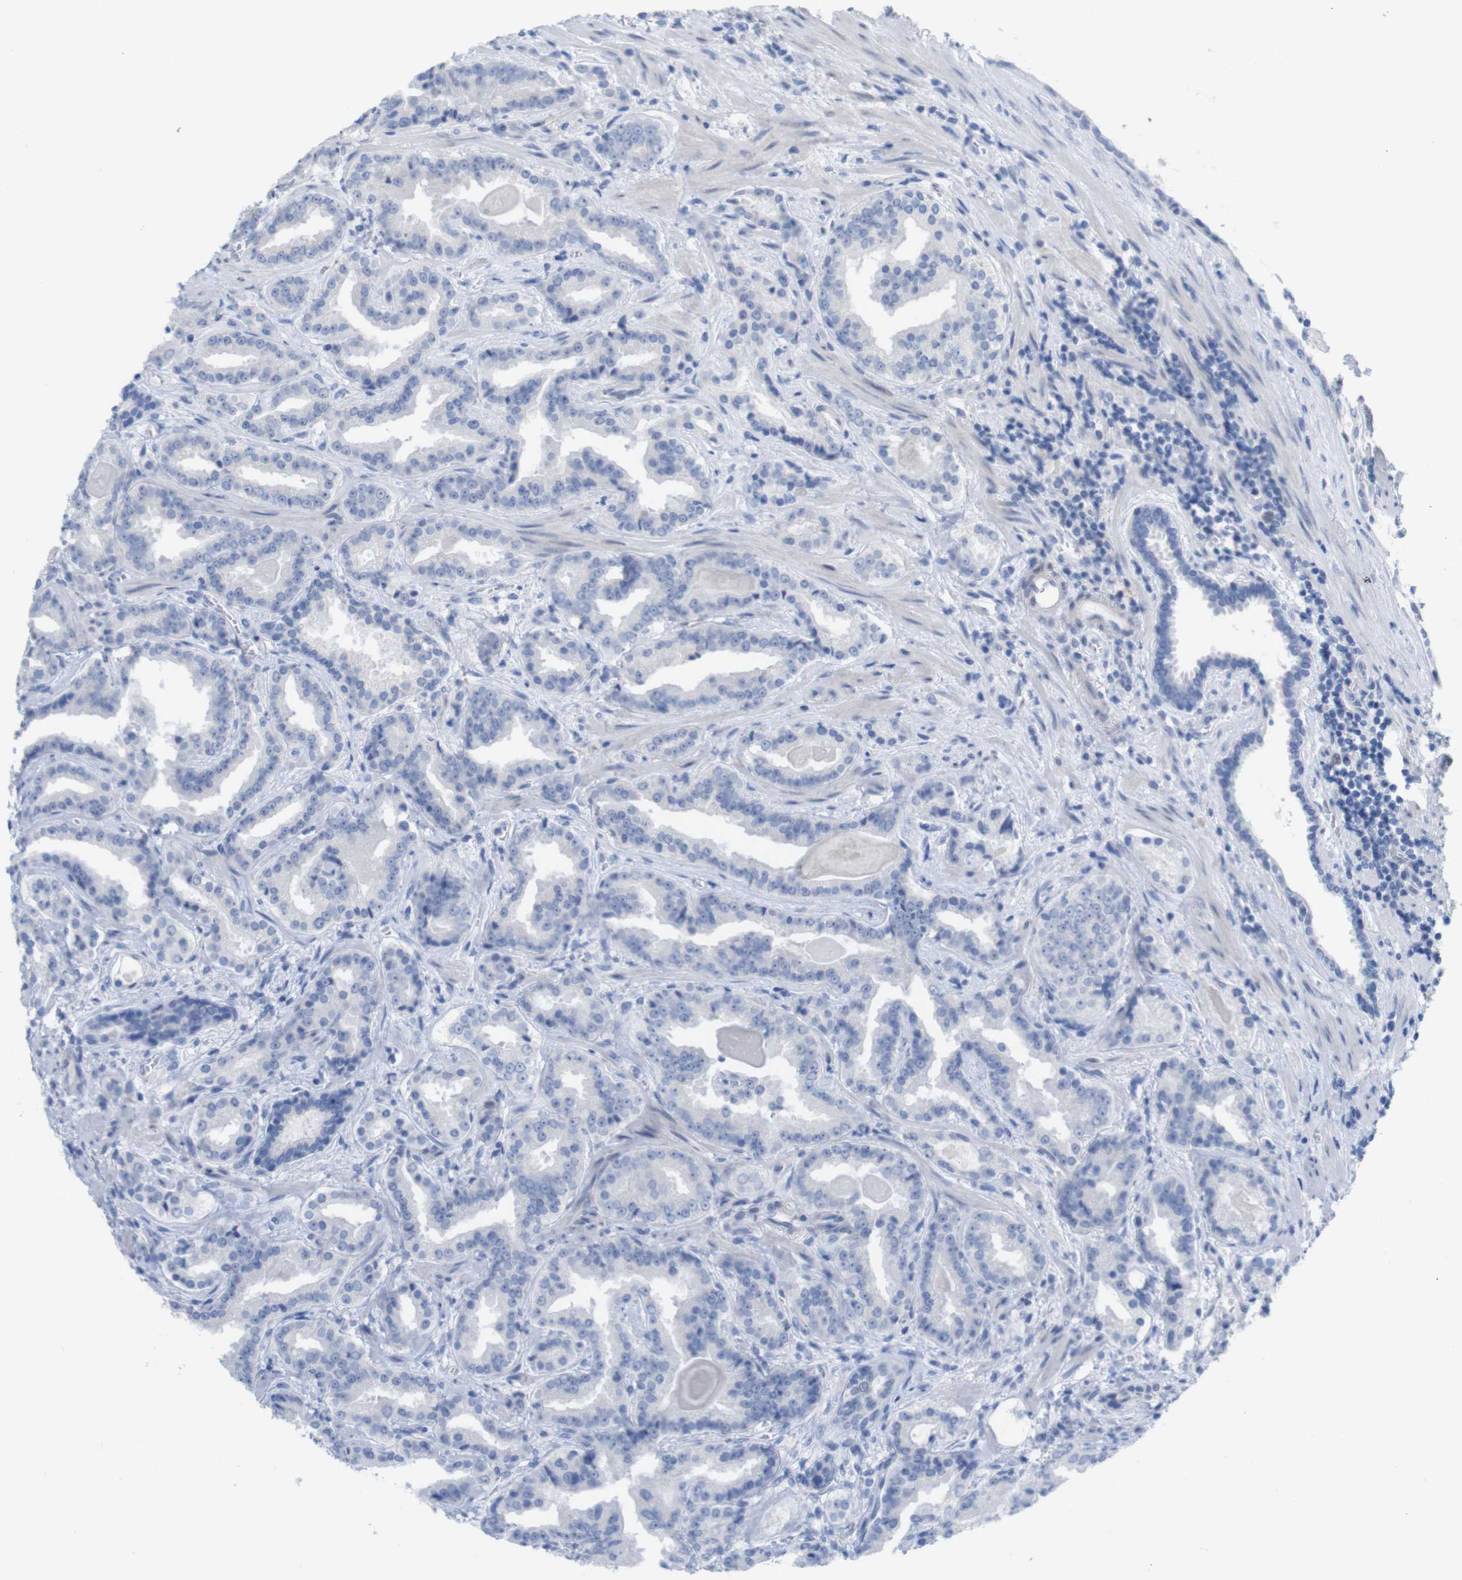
{"staining": {"intensity": "negative", "quantity": "none", "location": "none"}, "tissue": "prostate cancer", "cell_type": "Tumor cells", "image_type": "cancer", "snomed": [{"axis": "morphology", "description": "Adenocarcinoma, Low grade"}, {"axis": "topography", "description": "Prostate"}], "caption": "This is an immunohistochemistry (IHC) micrograph of prostate cancer (low-grade adenocarcinoma). There is no expression in tumor cells.", "gene": "PNMA1", "patient": {"sex": "male", "age": 60}}